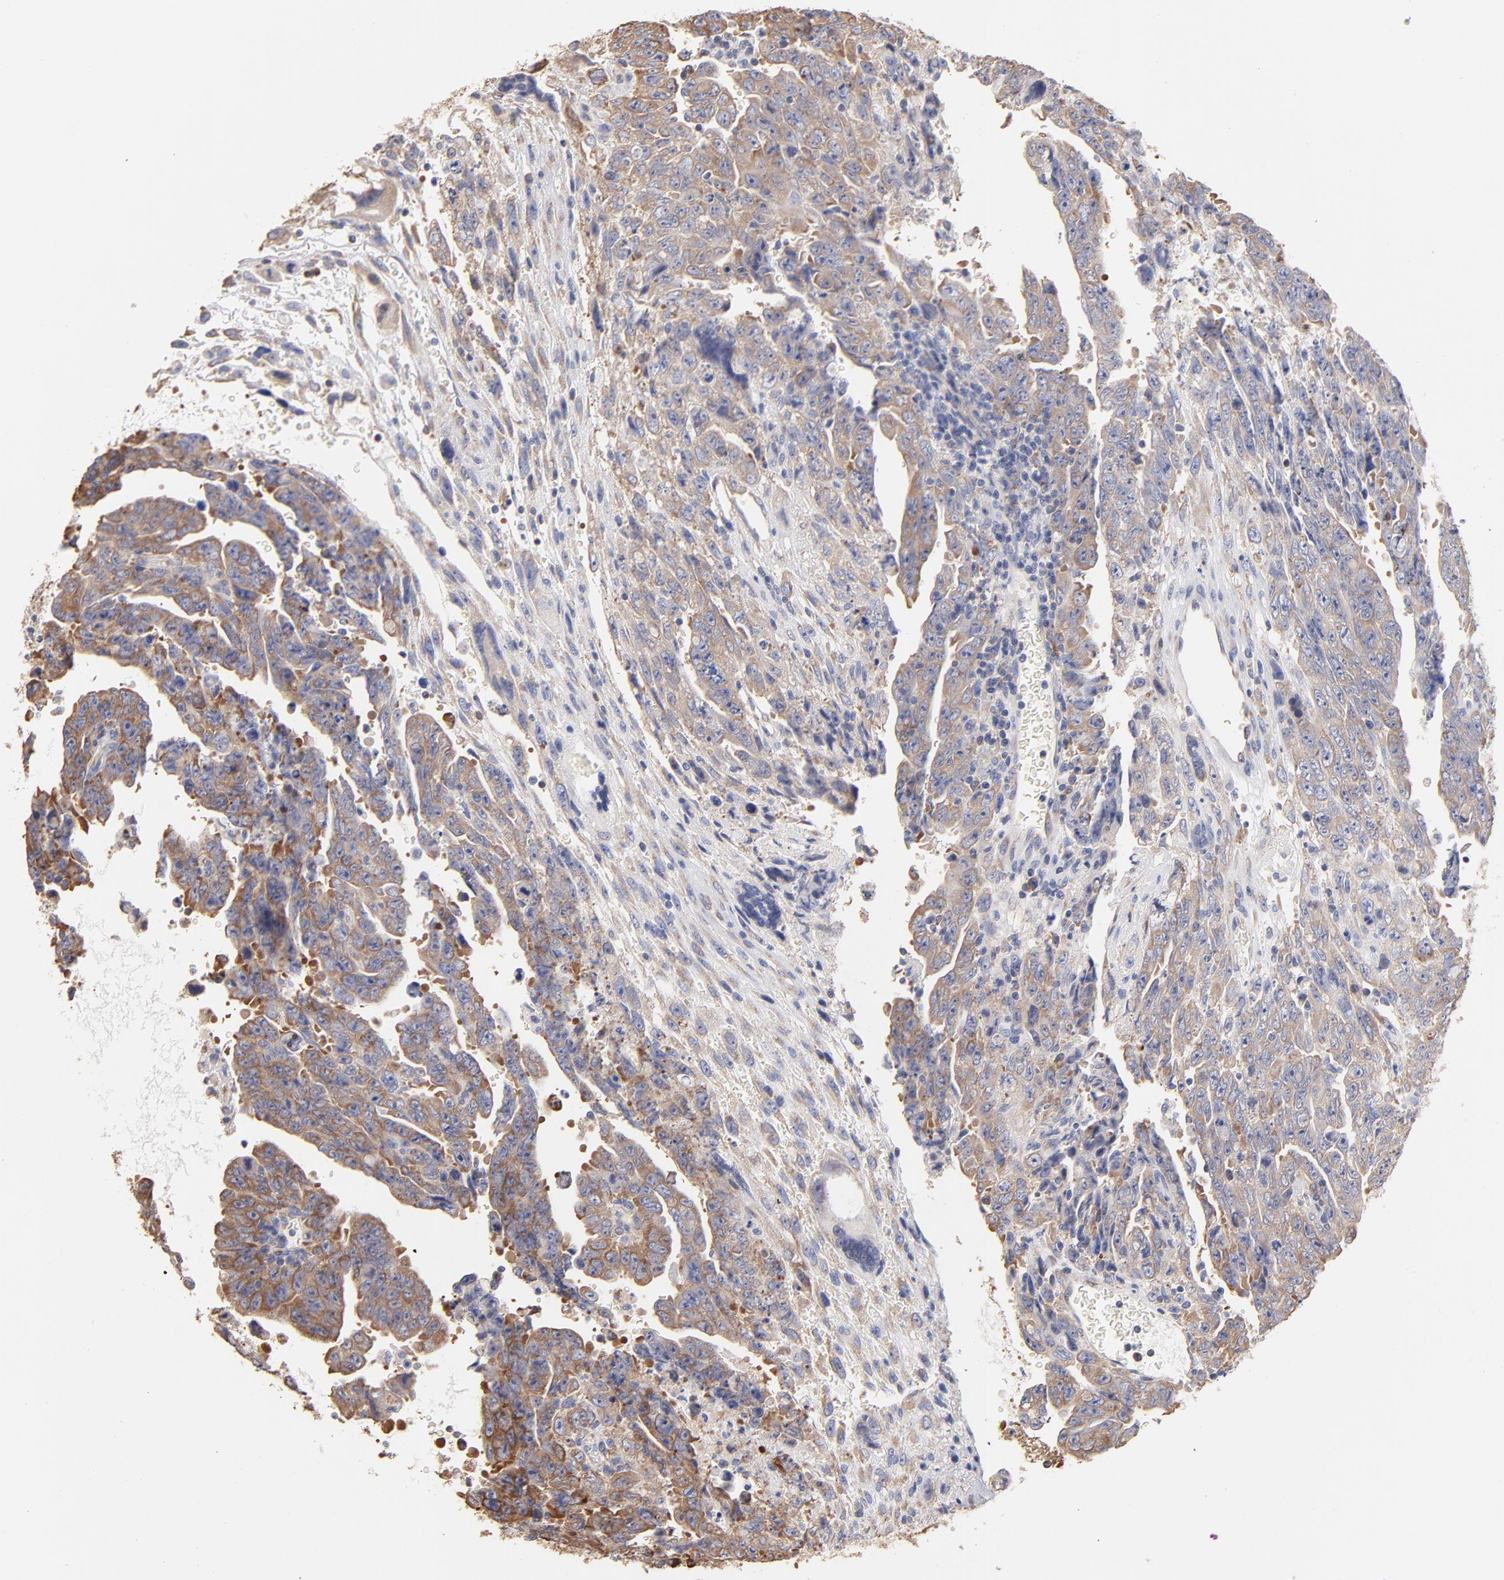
{"staining": {"intensity": "moderate", "quantity": ">75%", "location": "cytoplasmic/membranous"}, "tissue": "testis cancer", "cell_type": "Tumor cells", "image_type": "cancer", "snomed": [{"axis": "morphology", "description": "Carcinoma, Embryonal, NOS"}, {"axis": "topography", "description": "Testis"}], "caption": "Brown immunohistochemical staining in testis cancer exhibits moderate cytoplasmic/membranous expression in approximately >75% of tumor cells.", "gene": "RPL9", "patient": {"sex": "male", "age": 28}}